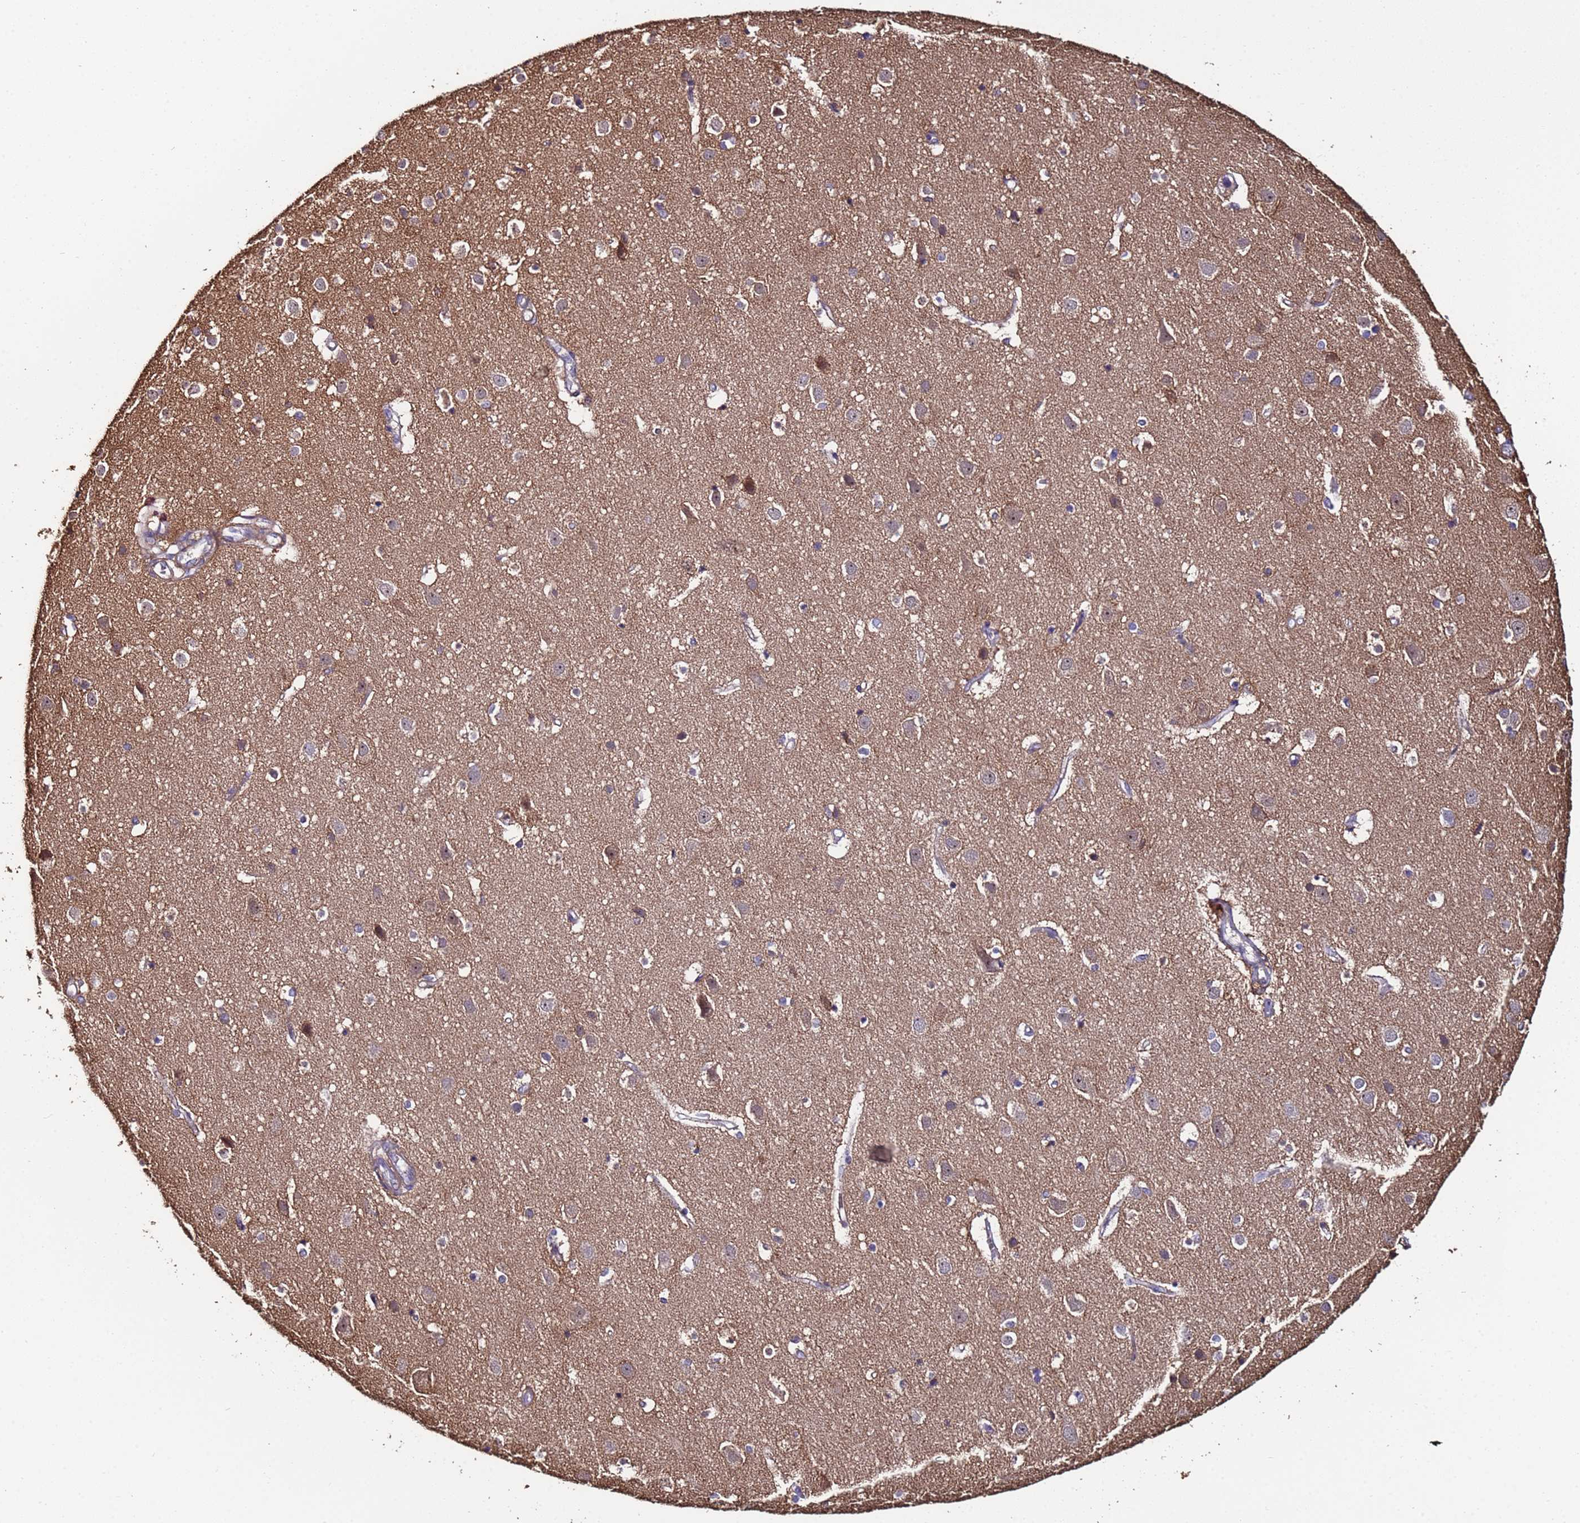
{"staining": {"intensity": "moderate", "quantity": "25%-75%", "location": "cytoplasmic/membranous"}, "tissue": "cerebral cortex", "cell_type": "Endothelial cells", "image_type": "normal", "snomed": [{"axis": "morphology", "description": "Normal tissue, NOS"}, {"axis": "topography", "description": "Cerebral cortex"}], "caption": "The micrograph displays immunohistochemical staining of unremarkable cerebral cortex. There is moderate cytoplasmic/membranous positivity is present in approximately 25%-75% of endothelial cells.", "gene": "CLHC1", "patient": {"sex": "male", "age": 54}}